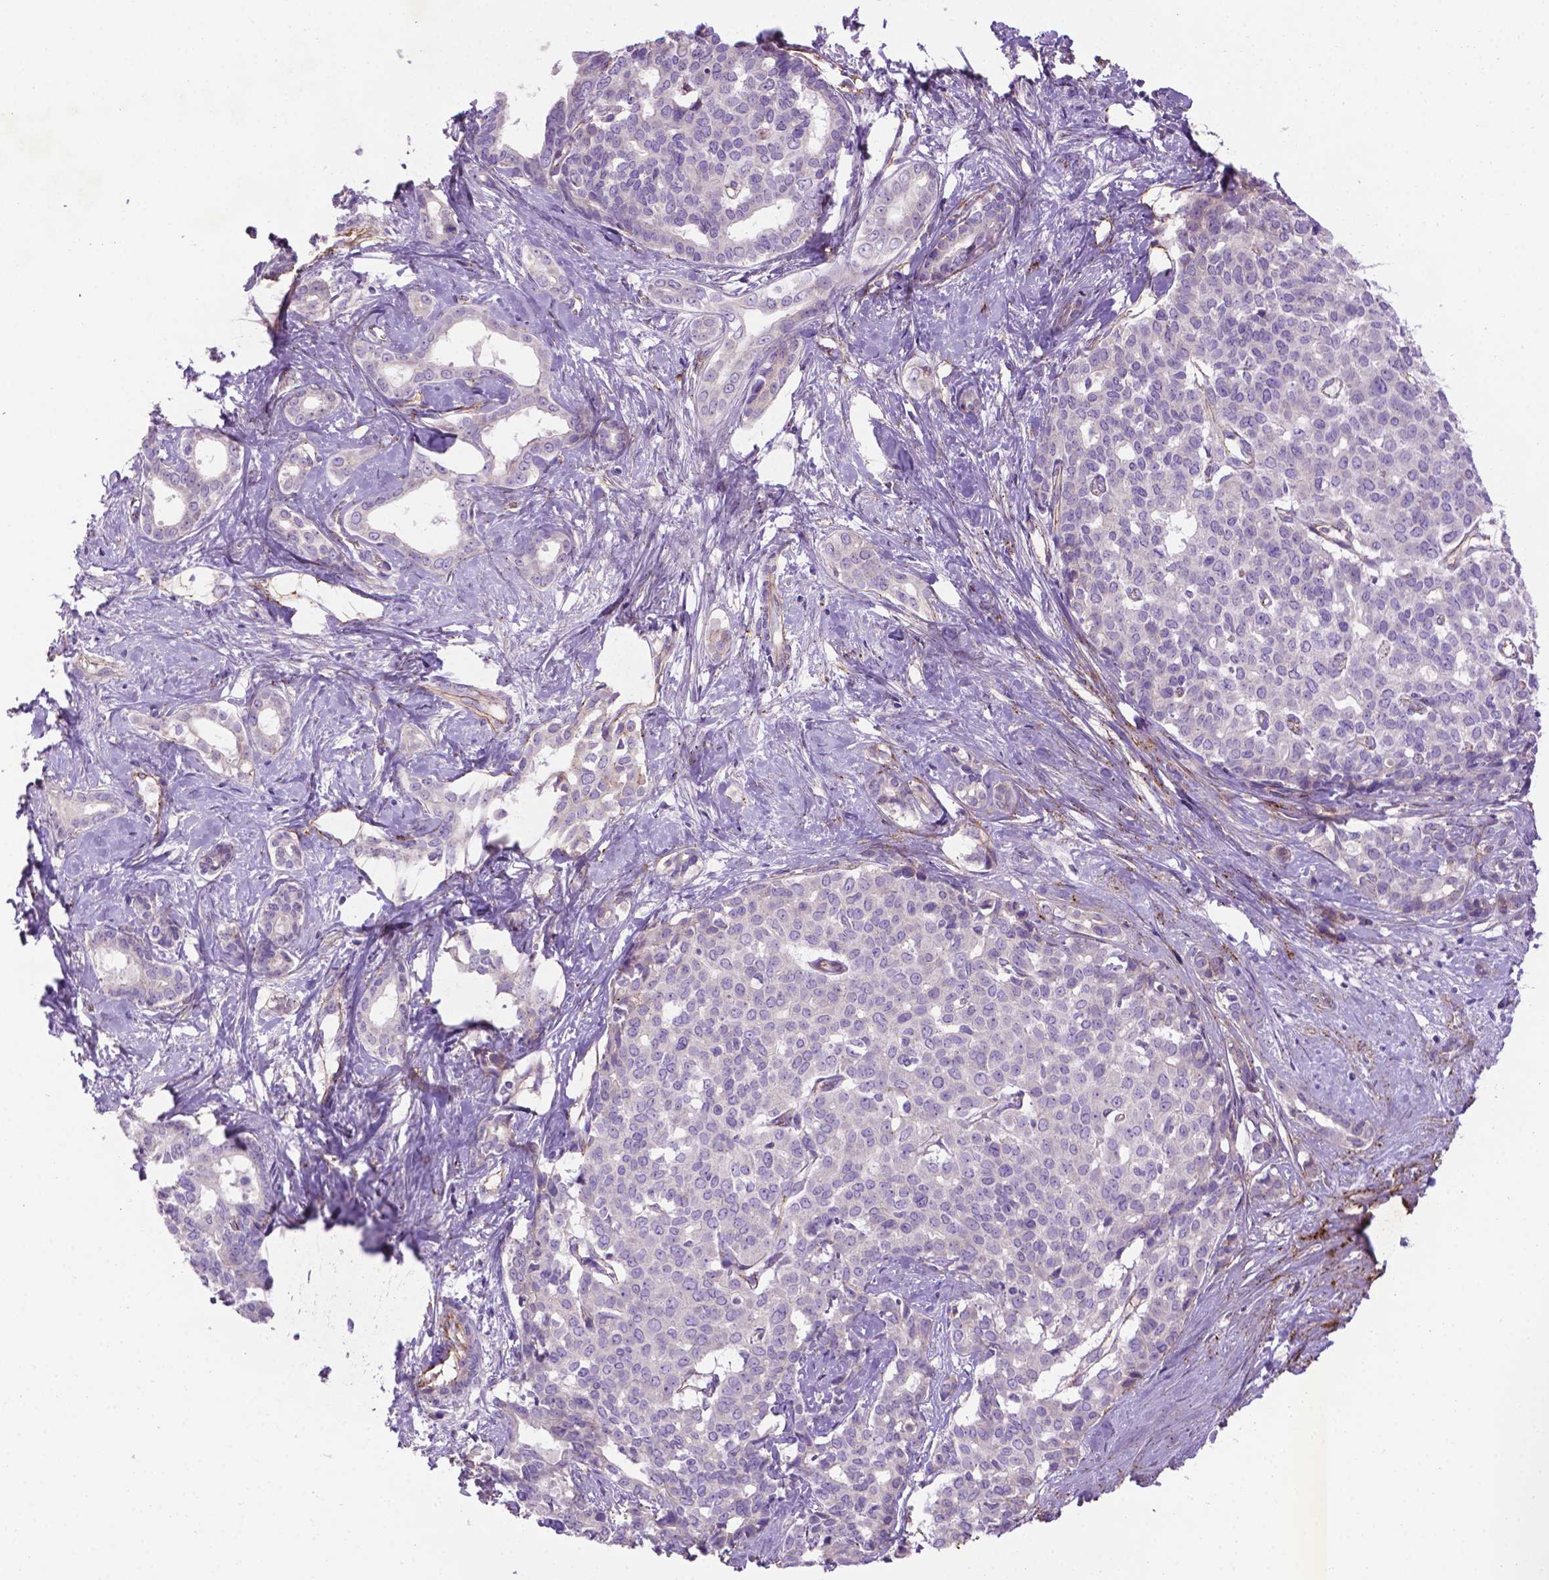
{"staining": {"intensity": "negative", "quantity": "none", "location": "none"}, "tissue": "liver cancer", "cell_type": "Tumor cells", "image_type": "cancer", "snomed": [{"axis": "morphology", "description": "Cholangiocarcinoma"}, {"axis": "topography", "description": "Liver"}], "caption": "Tumor cells are negative for brown protein staining in liver cancer.", "gene": "CCER2", "patient": {"sex": "female", "age": 47}}